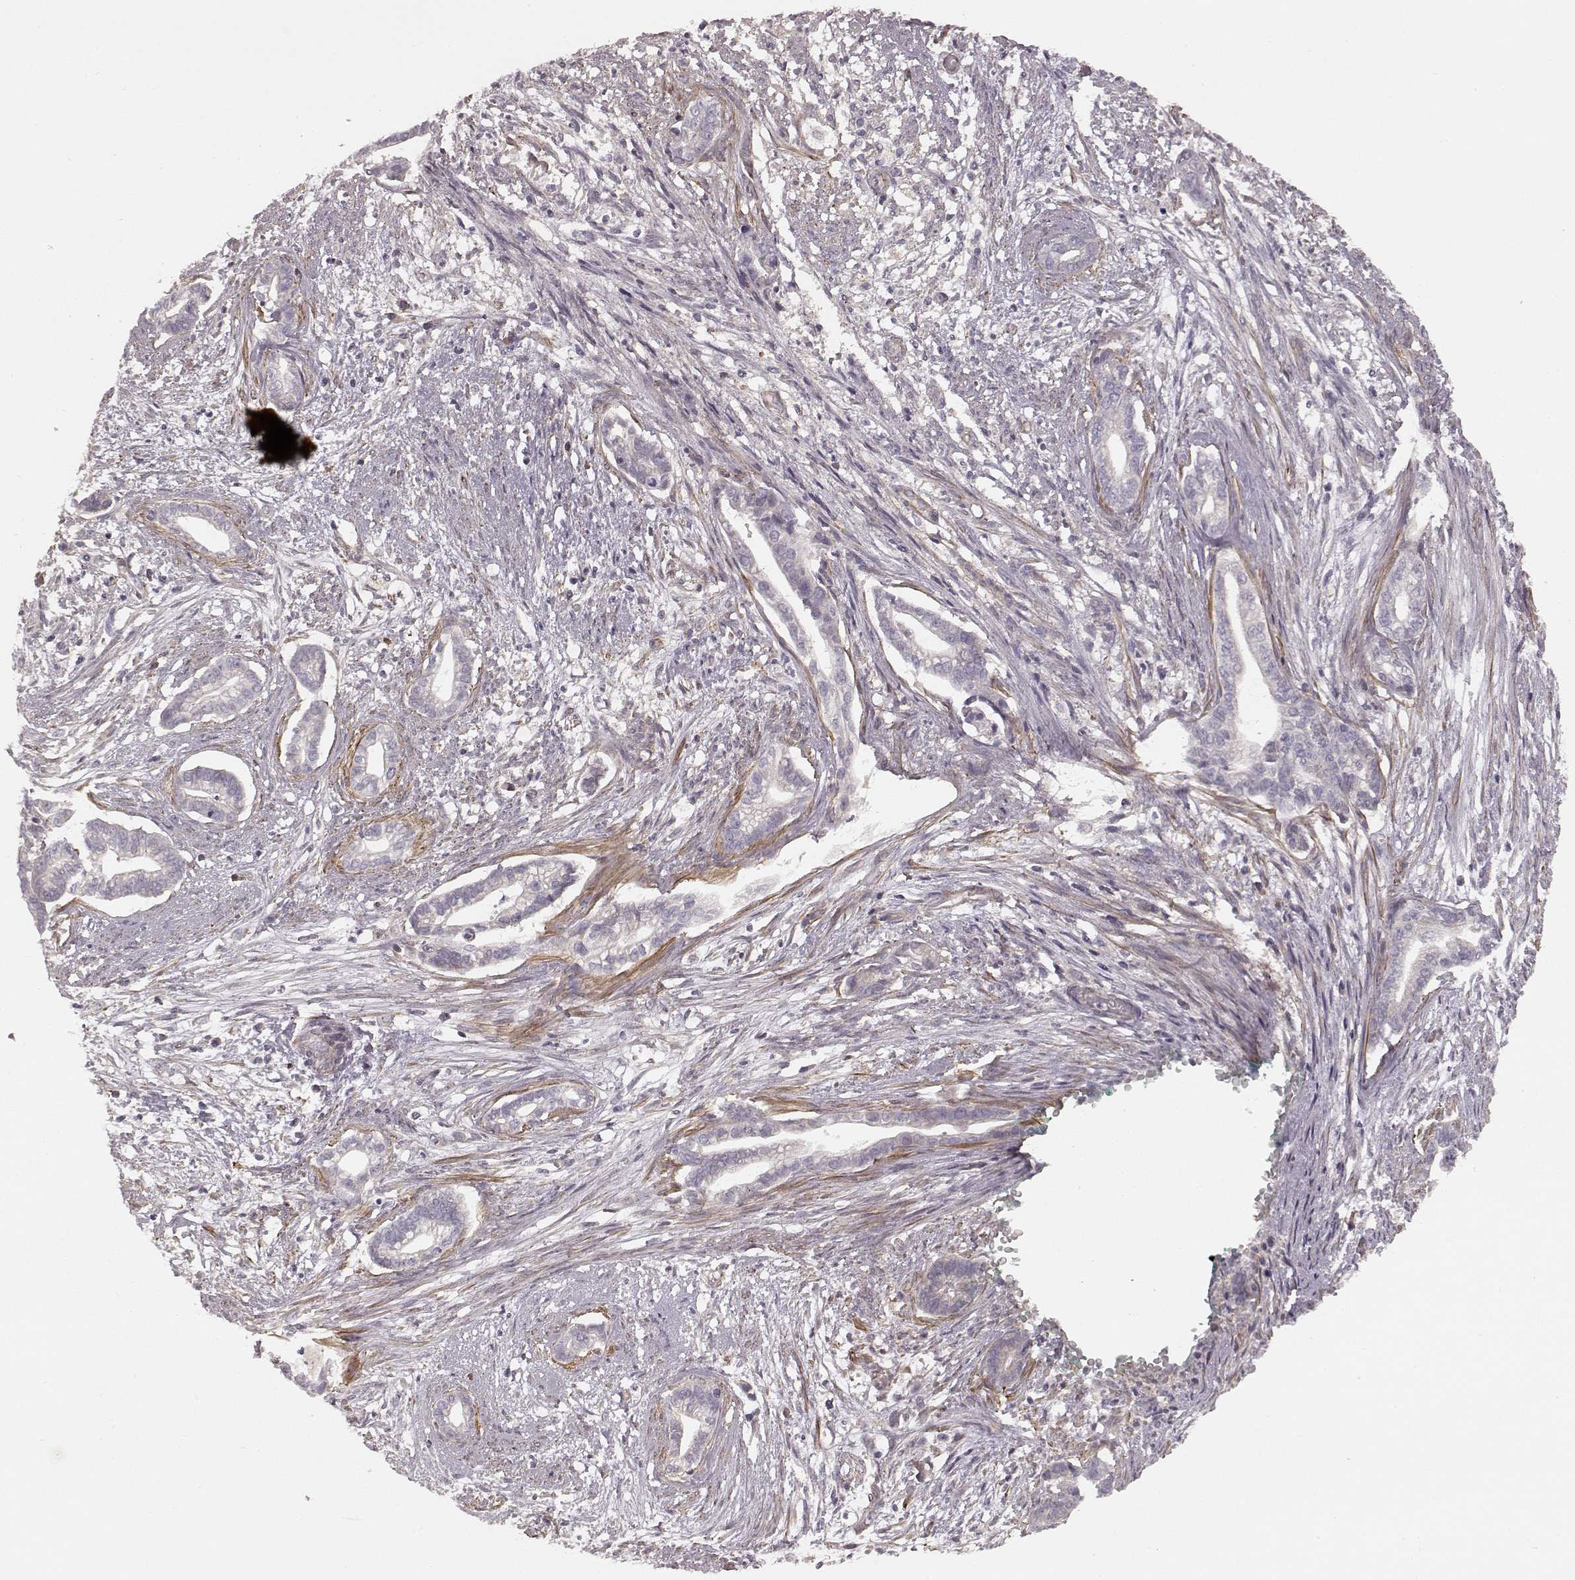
{"staining": {"intensity": "negative", "quantity": "none", "location": "none"}, "tissue": "cervical cancer", "cell_type": "Tumor cells", "image_type": "cancer", "snomed": [{"axis": "morphology", "description": "Adenocarcinoma, NOS"}, {"axis": "topography", "description": "Cervix"}], "caption": "The photomicrograph demonstrates no significant staining in tumor cells of adenocarcinoma (cervical).", "gene": "KCNJ9", "patient": {"sex": "female", "age": 62}}